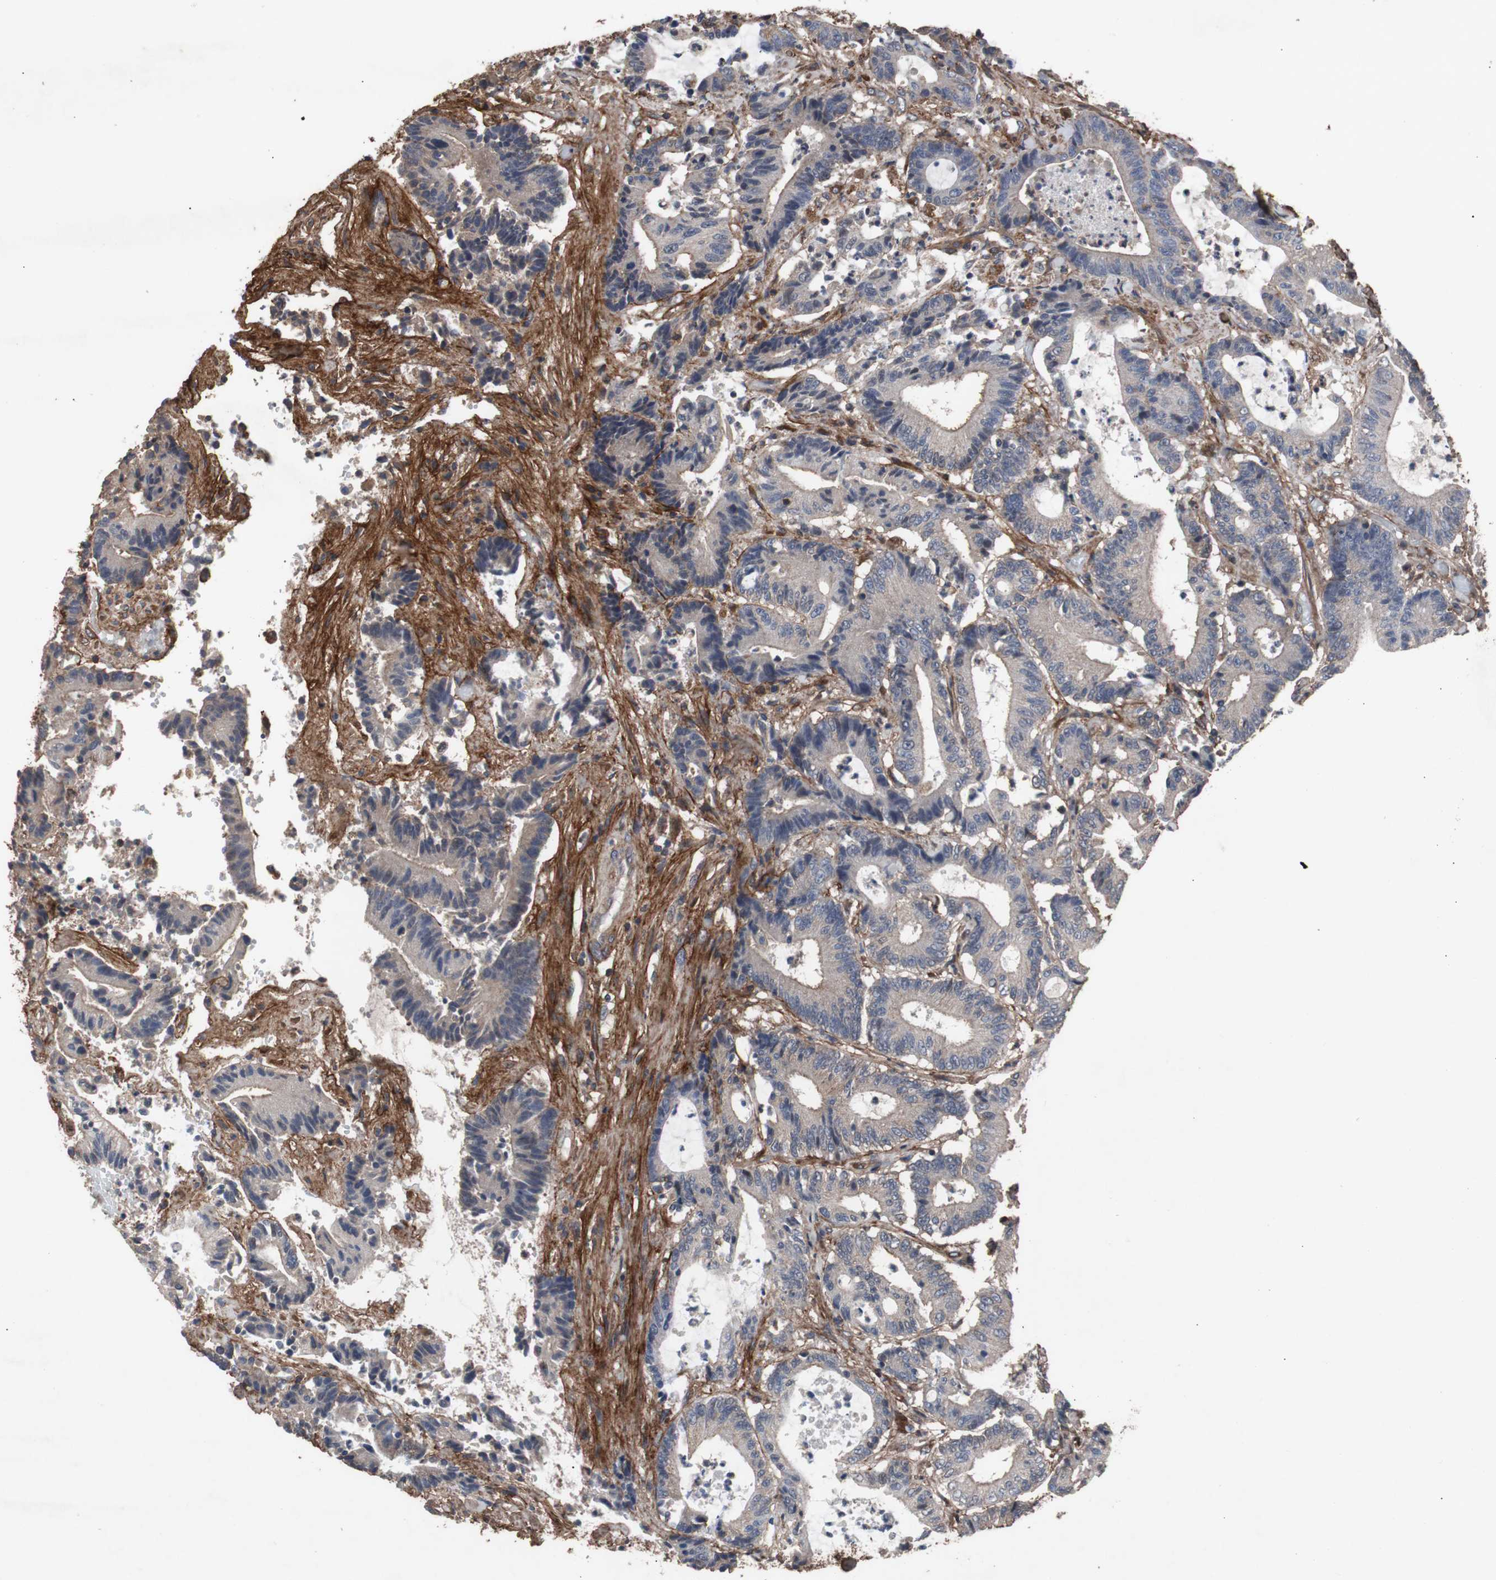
{"staining": {"intensity": "negative", "quantity": "none", "location": "none"}, "tissue": "colorectal cancer", "cell_type": "Tumor cells", "image_type": "cancer", "snomed": [{"axis": "morphology", "description": "Adenocarcinoma, NOS"}, {"axis": "topography", "description": "Colon"}], "caption": "This is a photomicrograph of IHC staining of colorectal adenocarcinoma, which shows no expression in tumor cells.", "gene": "COL6A2", "patient": {"sex": "female", "age": 84}}